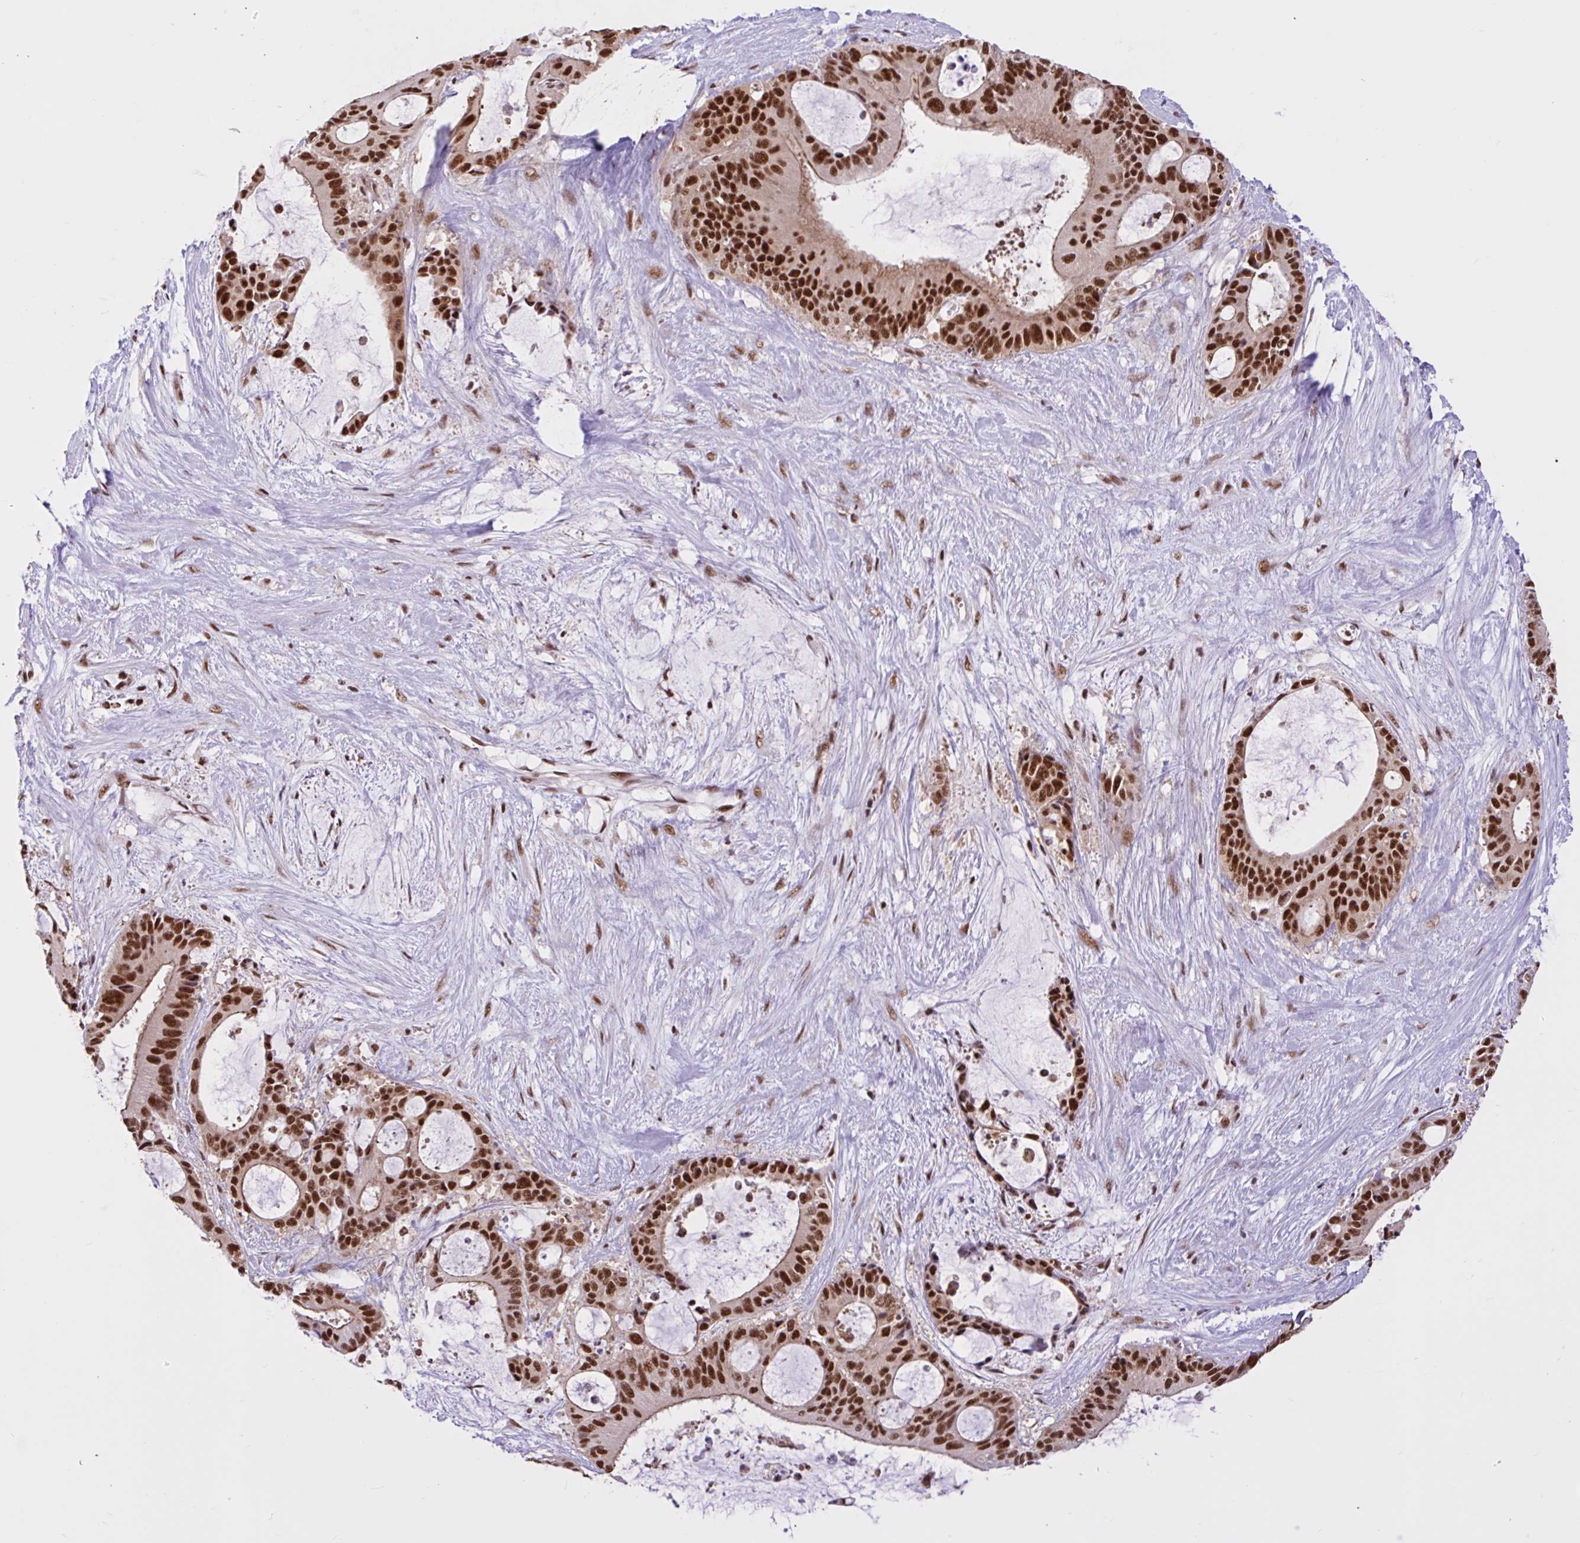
{"staining": {"intensity": "strong", "quantity": ">75%", "location": "cytoplasmic/membranous,nuclear"}, "tissue": "liver cancer", "cell_type": "Tumor cells", "image_type": "cancer", "snomed": [{"axis": "morphology", "description": "Normal tissue, NOS"}, {"axis": "morphology", "description": "Cholangiocarcinoma"}, {"axis": "topography", "description": "Liver"}, {"axis": "topography", "description": "Peripheral nerve tissue"}], "caption": "Liver cancer (cholangiocarcinoma) stained with DAB (3,3'-diaminobenzidine) IHC demonstrates high levels of strong cytoplasmic/membranous and nuclear expression in about >75% of tumor cells. (DAB (3,3'-diaminobenzidine) = brown stain, brightfield microscopy at high magnification).", "gene": "CCDC12", "patient": {"sex": "female", "age": 73}}